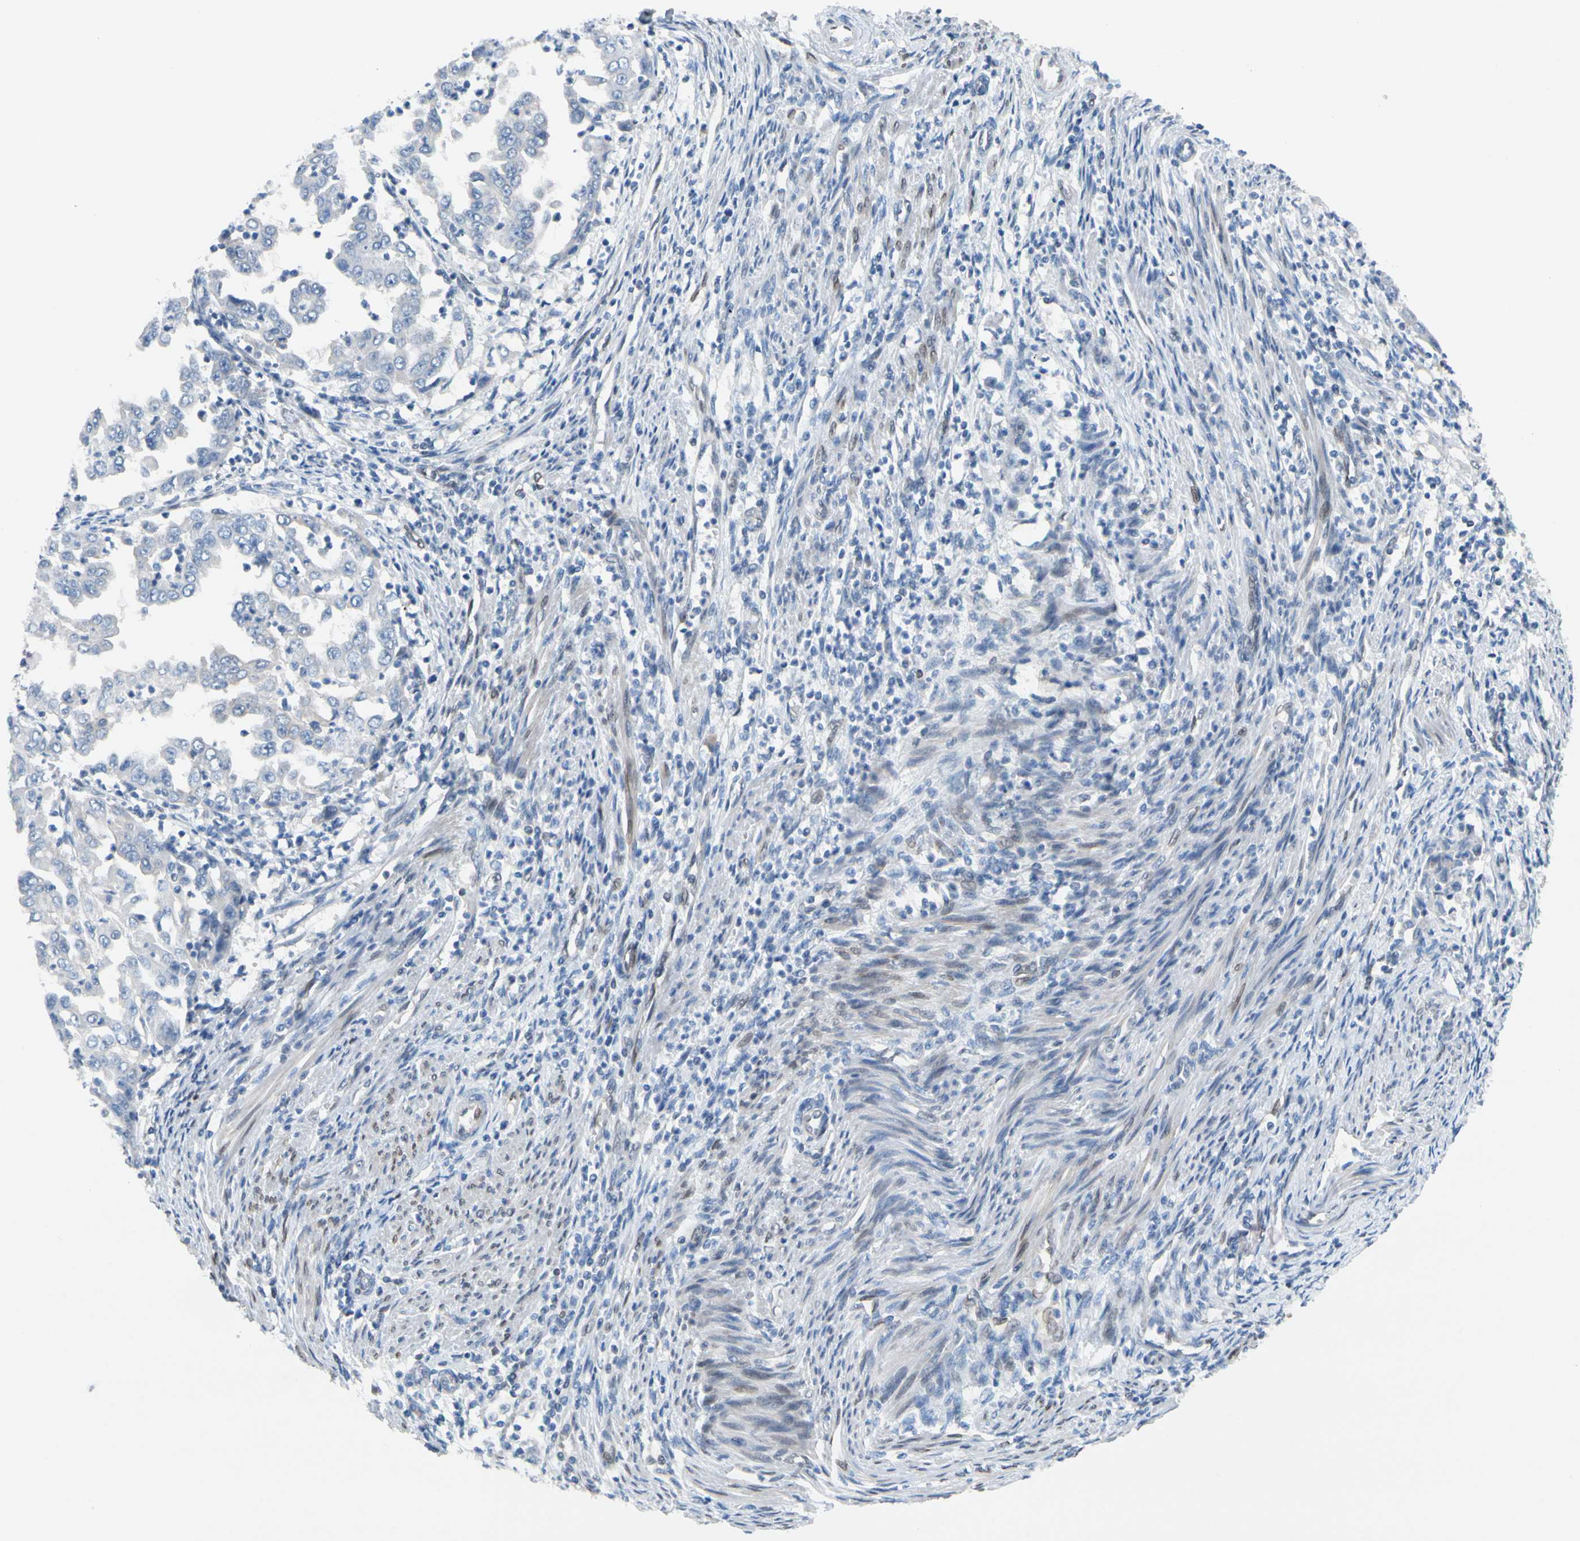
{"staining": {"intensity": "negative", "quantity": "none", "location": "none"}, "tissue": "endometrial cancer", "cell_type": "Tumor cells", "image_type": "cancer", "snomed": [{"axis": "morphology", "description": "Adenocarcinoma, NOS"}, {"axis": "topography", "description": "Endometrium"}], "caption": "Immunohistochemistry image of endometrial adenocarcinoma stained for a protein (brown), which displays no staining in tumor cells.", "gene": "ZNF132", "patient": {"sex": "female", "age": 85}}